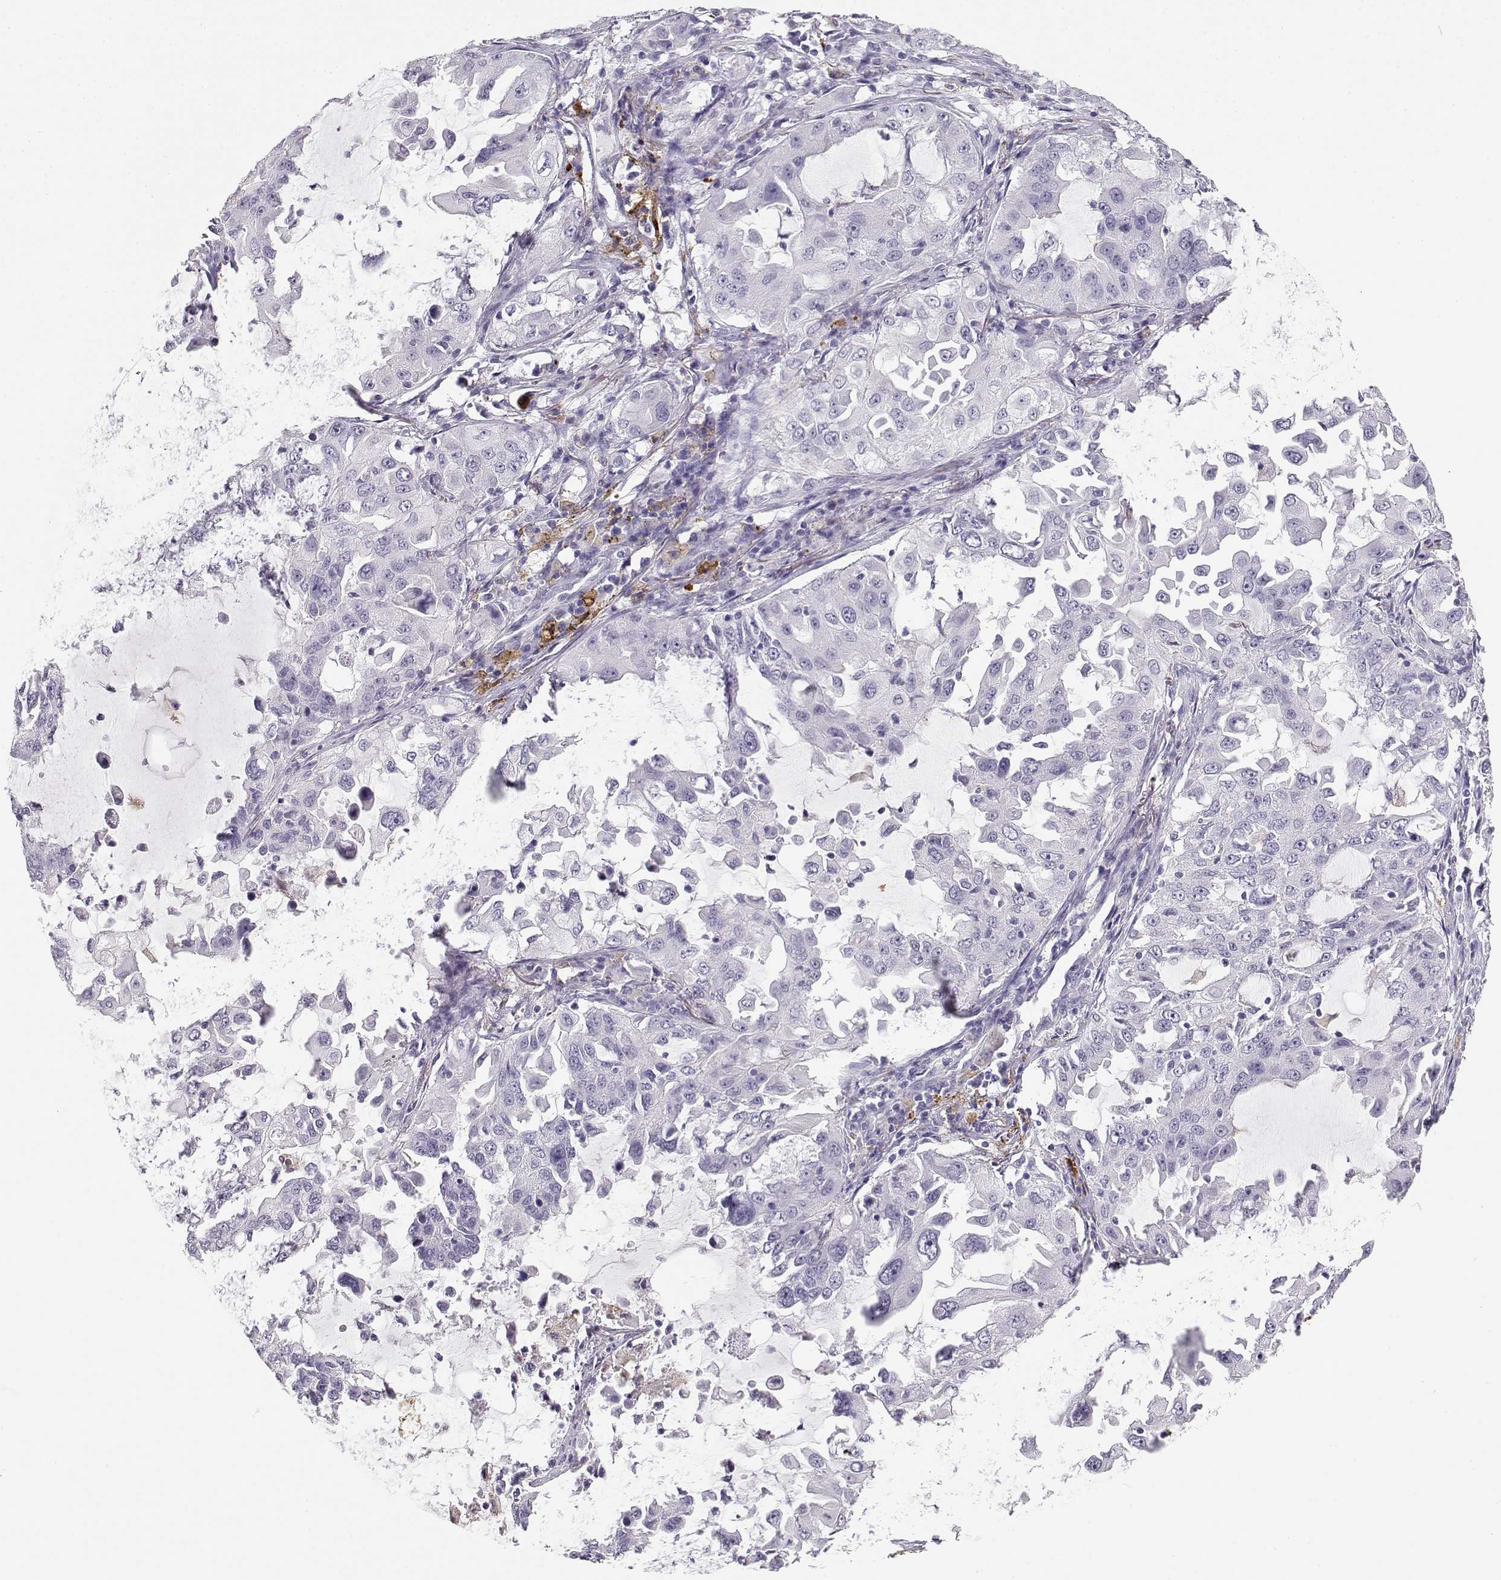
{"staining": {"intensity": "negative", "quantity": "none", "location": "none"}, "tissue": "lung cancer", "cell_type": "Tumor cells", "image_type": "cancer", "snomed": [{"axis": "morphology", "description": "Adenocarcinoma, NOS"}, {"axis": "topography", "description": "Lung"}], "caption": "A high-resolution photomicrograph shows immunohistochemistry staining of lung cancer (adenocarcinoma), which displays no significant positivity in tumor cells.", "gene": "NUTM1", "patient": {"sex": "female", "age": 61}}